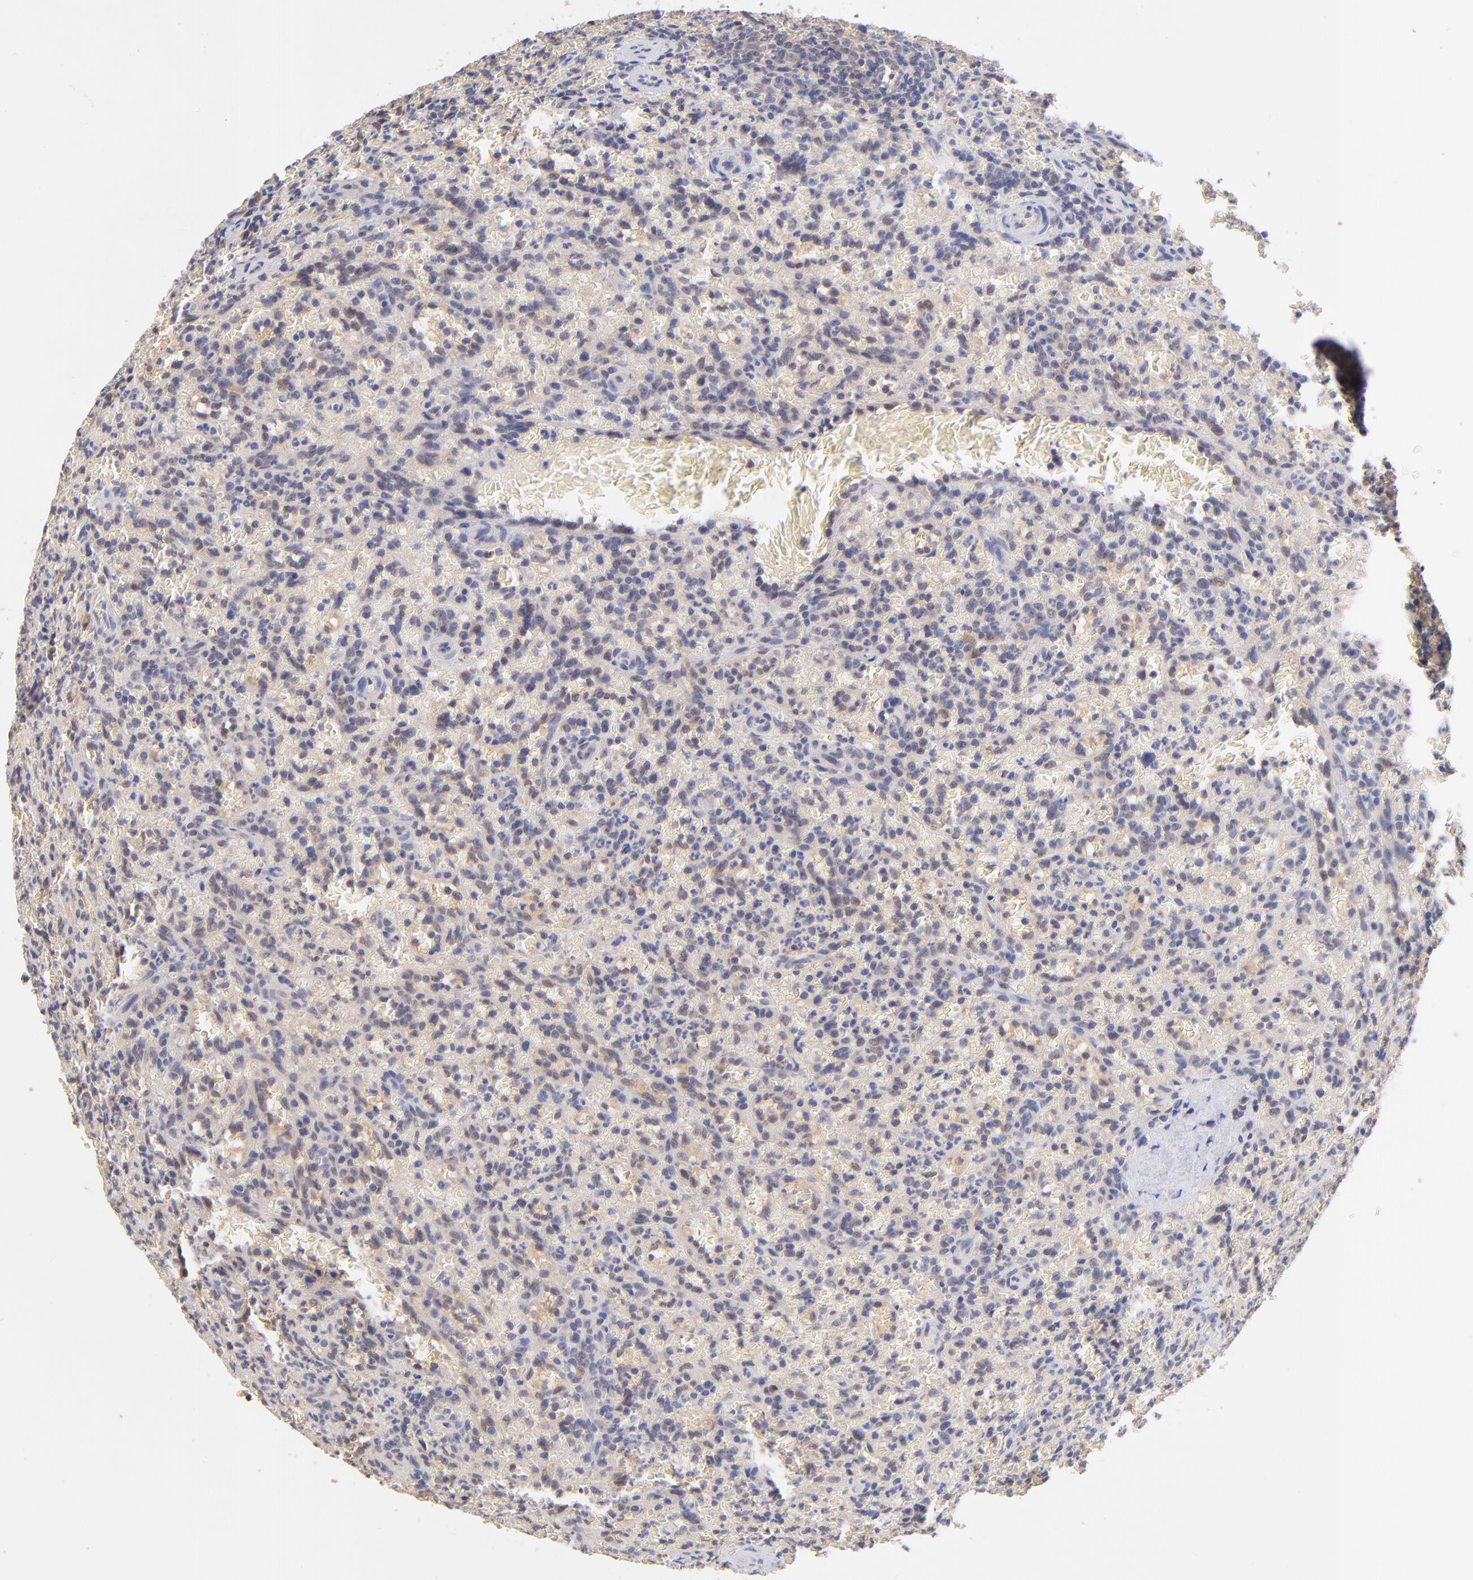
{"staining": {"intensity": "negative", "quantity": "none", "location": "none"}, "tissue": "lymphoma", "cell_type": "Tumor cells", "image_type": "cancer", "snomed": [{"axis": "morphology", "description": "Malignant lymphoma, non-Hodgkin's type, Low grade"}, {"axis": "topography", "description": "Spleen"}], "caption": "Tumor cells are negative for protein expression in human malignant lymphoma, non-Hodgkin's type (low-grade).", "gene": "TXNL1", "patient": {"sex": "female", "age": 64}}